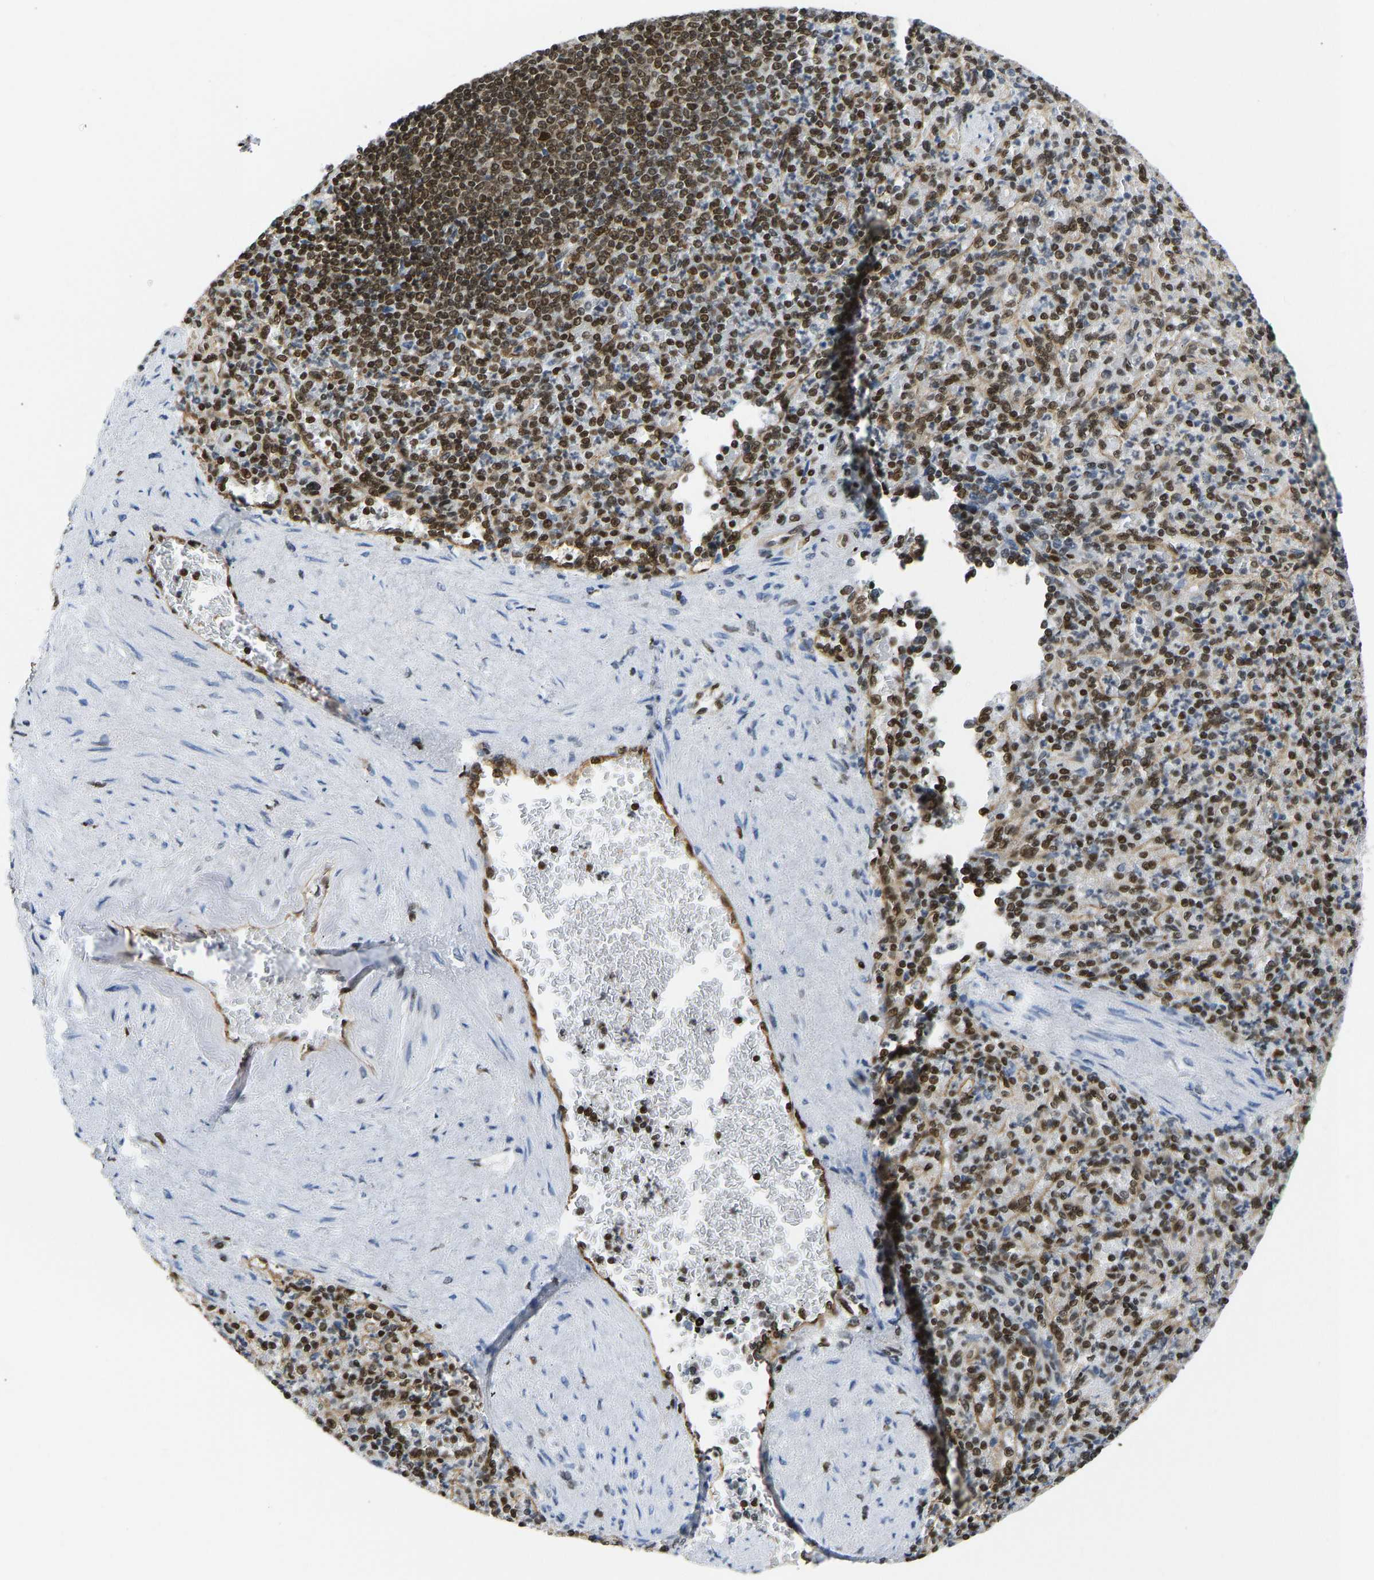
{"staining": {"intensity": "strong", "quantity": "25%-75%", "location": "nuclear"}, "tissue": "spleen", "cell_type": "Cells in red pulp", "image_type": "normal", "snomed": [{"axis": "morphology", "description": "Normal tissue, NOS"}, {"axis": "topography", "description": "Spleen"}], "caption": "Protein analysis of unremarkable spleen reveals strong nuclear expression in about 25%-75% of cells in red pulp.", "gene": "ZSCAN20", "patient": {"sex": "female", "age": 74}}